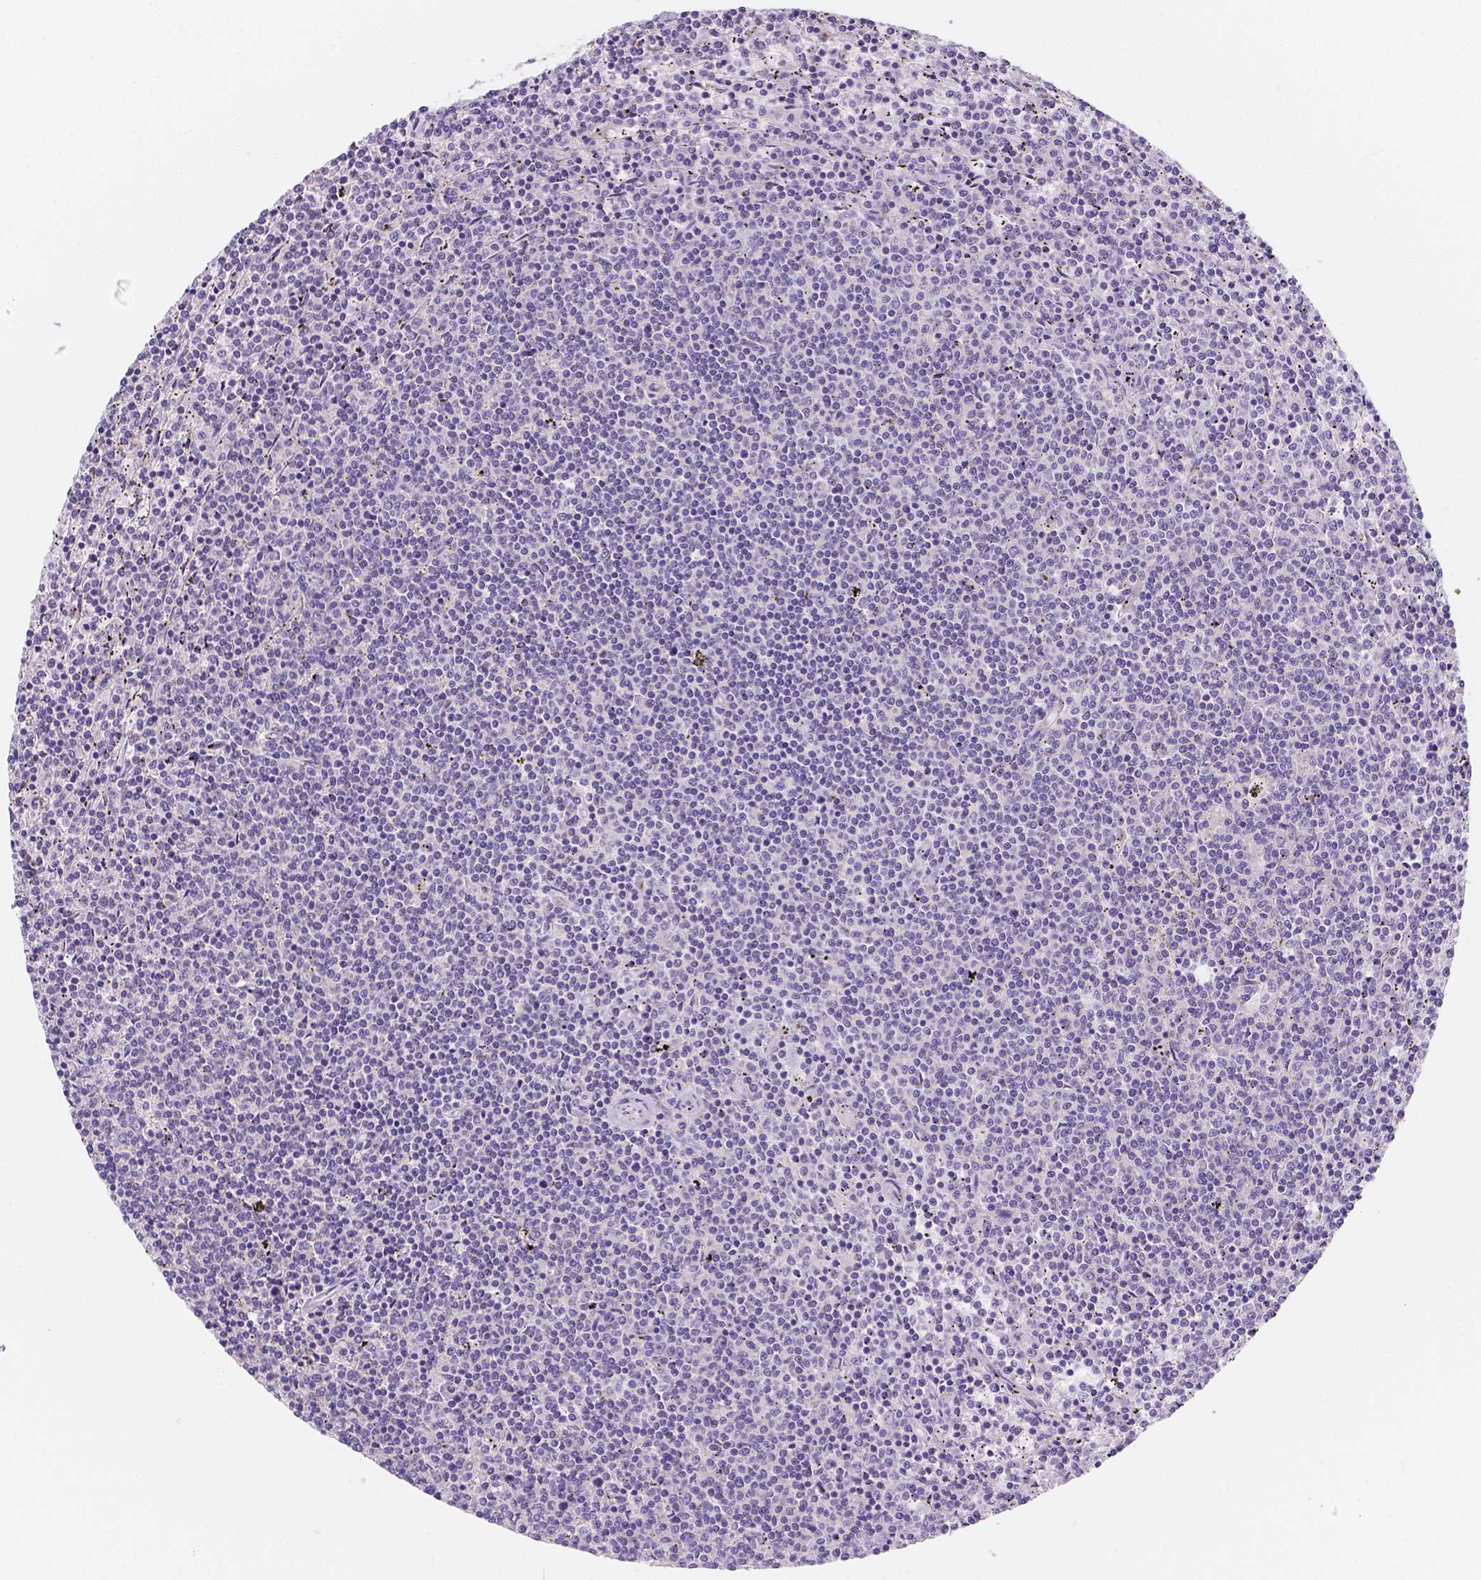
{"staining": {"intensity": "negative", "quantity": "none", "location": "none"}, "tissue": "lymphoma", "cell_type": "Tumor cells", "image_type": "cancer", "snomed": [{"axis": "morphology", "description": "Malignant lymphoma, non-Hodgkin's type, Low grade"}, {"axis": "topography", "description": "Spleen"}], "caption": "Immunohistochemistry (IHC) image of lymphoma stained for a protein (brown), which reveals no staining in tumor cells. (DAB (3,3'-diaminobenzidine) IHC, high magnification).", "gene": "RNF186", "patient": {"sex": "female", "age": 50}}